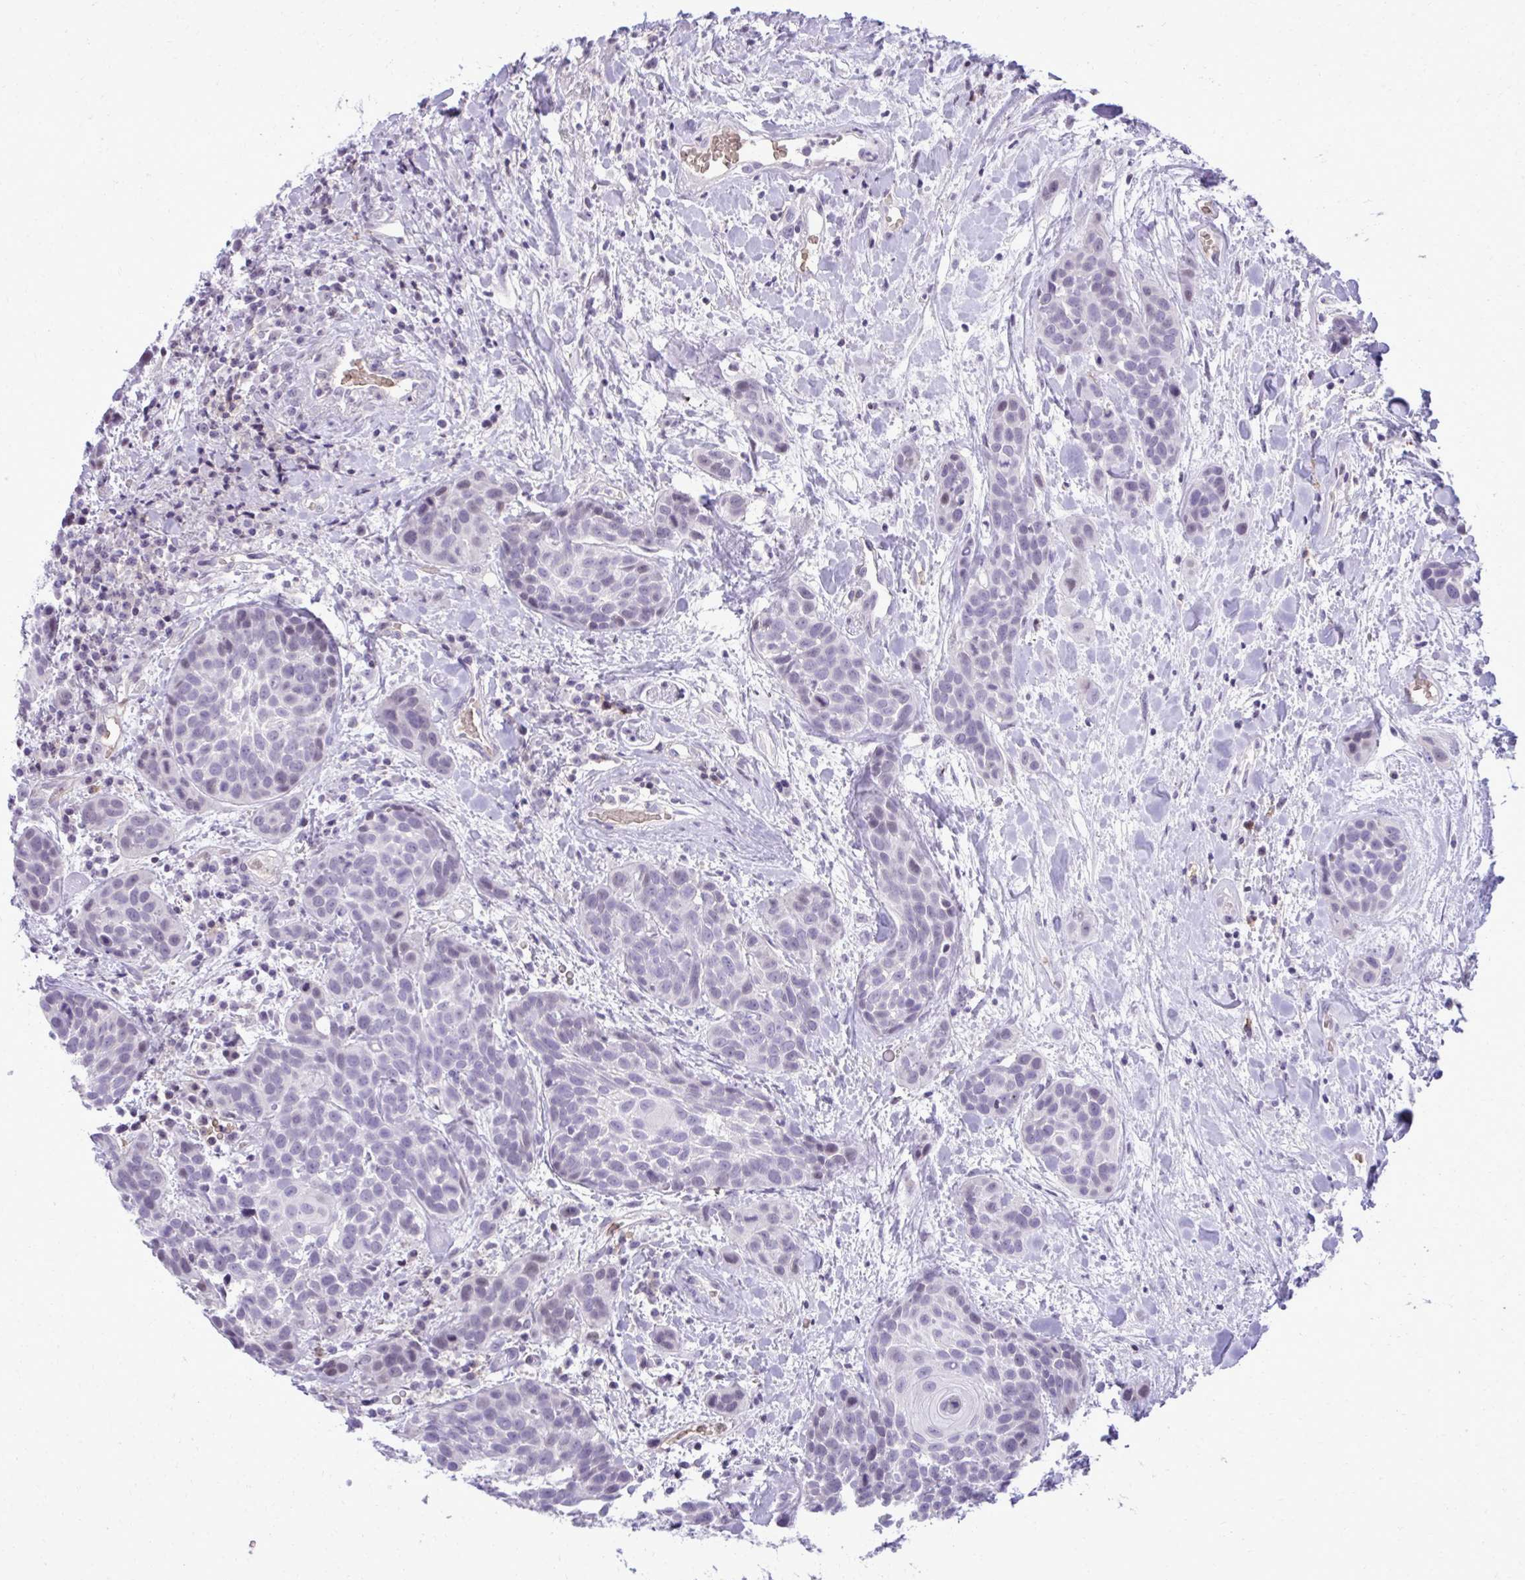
{"staining": {"intensity": "negative", "quantity": "none", "location": "none"}, "tissue": "head and neck cancer", "cell_type": "Tumor cells", "image_type": "cancer", "snomed": [{"axis": "morphology", "description": "Squamous cell carcinoma, NOS"}, {"axis": "topography", "description": "Head-Neck"}], "caption": "There is no significant positivity in tumor cells of squamous cell carcinoma (head and neck). (IHC, brightfield microscopy, high magnification).", "gene": "PITPNM3", "patient": {"sex": "female", "age": 50}}